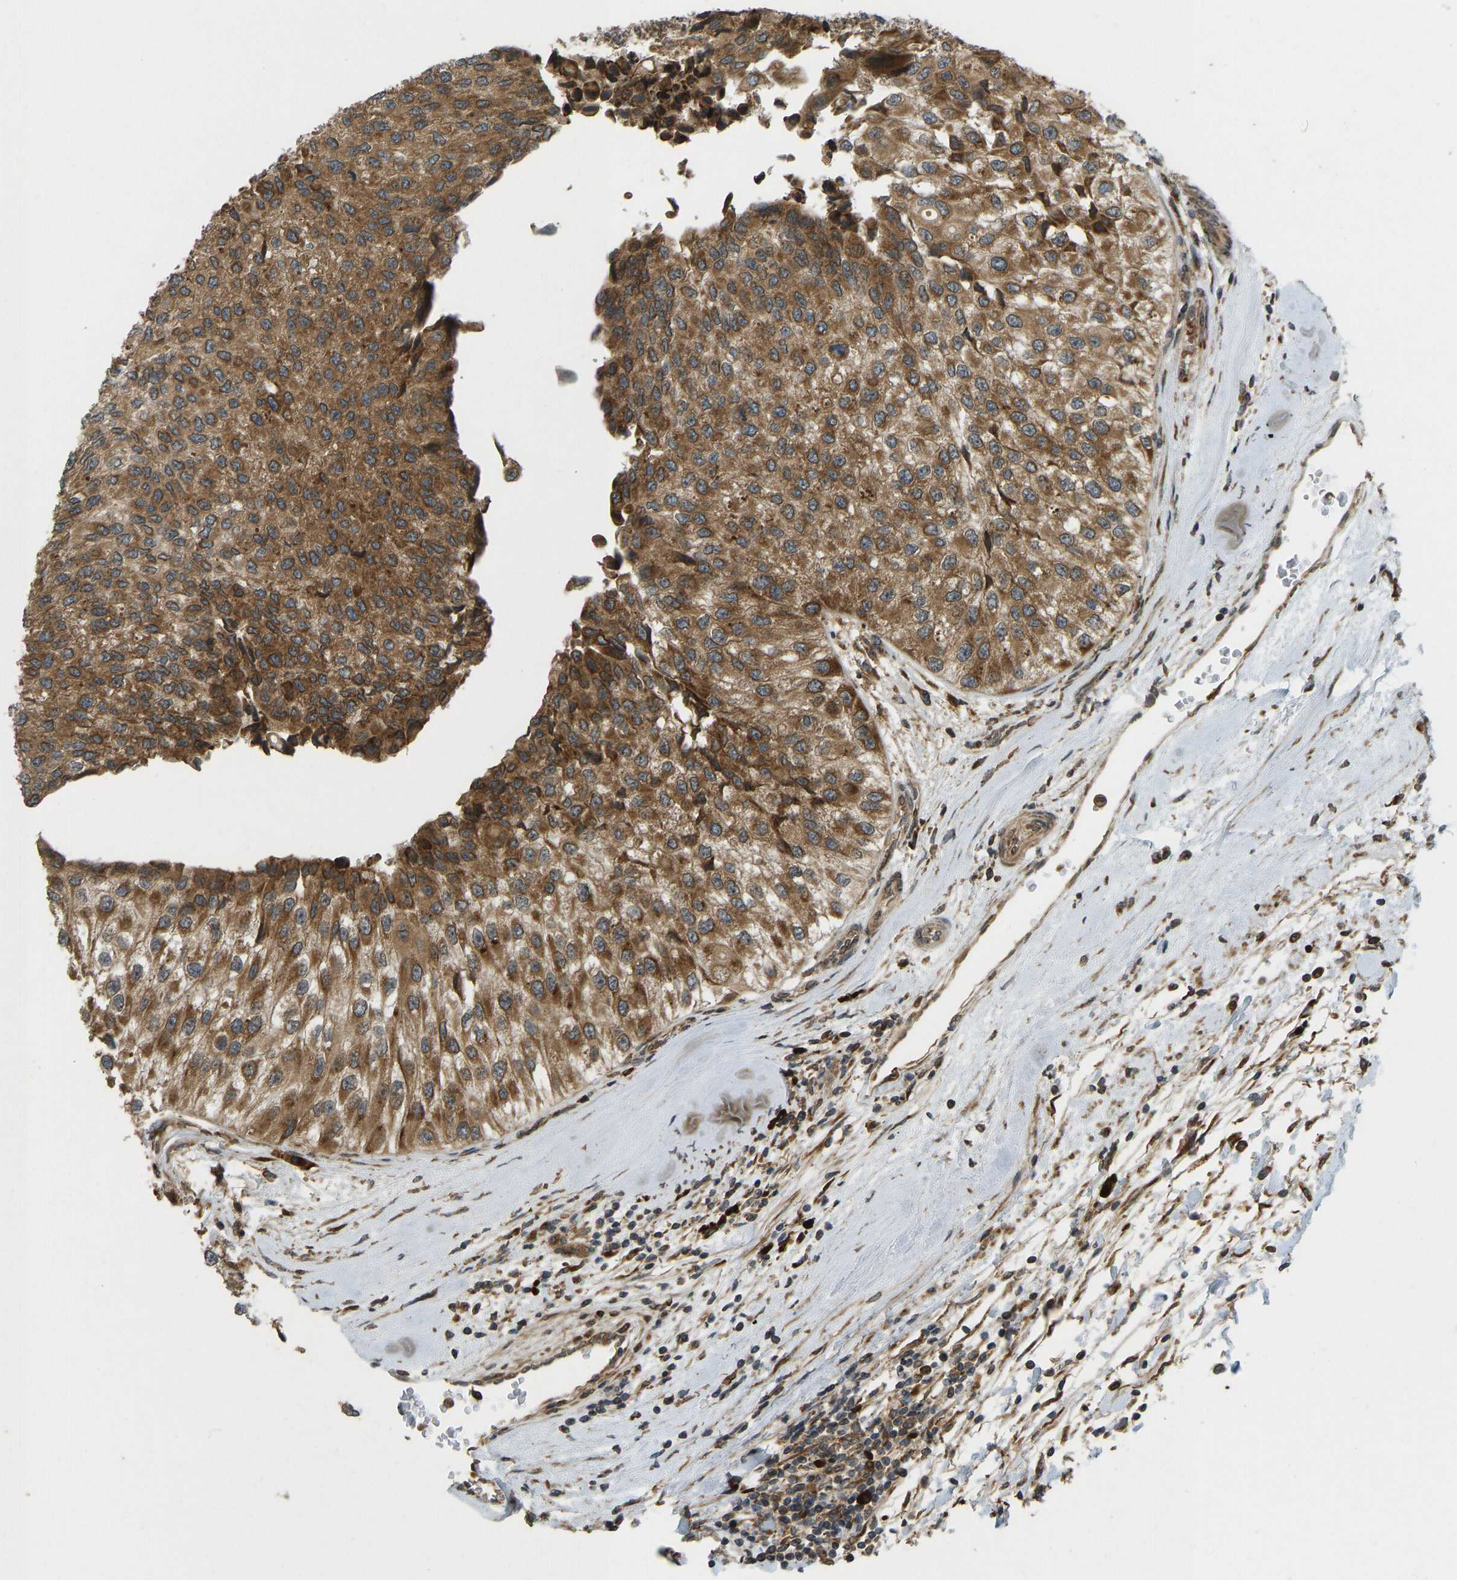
{"staining": {"intensity": "moderate", "quantity": ">75%", "location": "cytoplasmic/membranous"}, "tissue": "urothelial cancer", "cell_type": "Tumor cells", "image_type": "cancer", "snomed": [{"axis": "morphology", "description": "Urothelial carcinoma, High grade"}, {"axis": "topography", "description": "Kidney"}, {"axis": "topography", "description": "Urinary bladder"}], "caption": "An image of urothelial carcinoma (high-grade) stained for a protein shows moderate cytoplasmic/membranous brown staining in tumor cells.", "gene": "RPN2", "patient": {"sex": "male", "age": 77}}